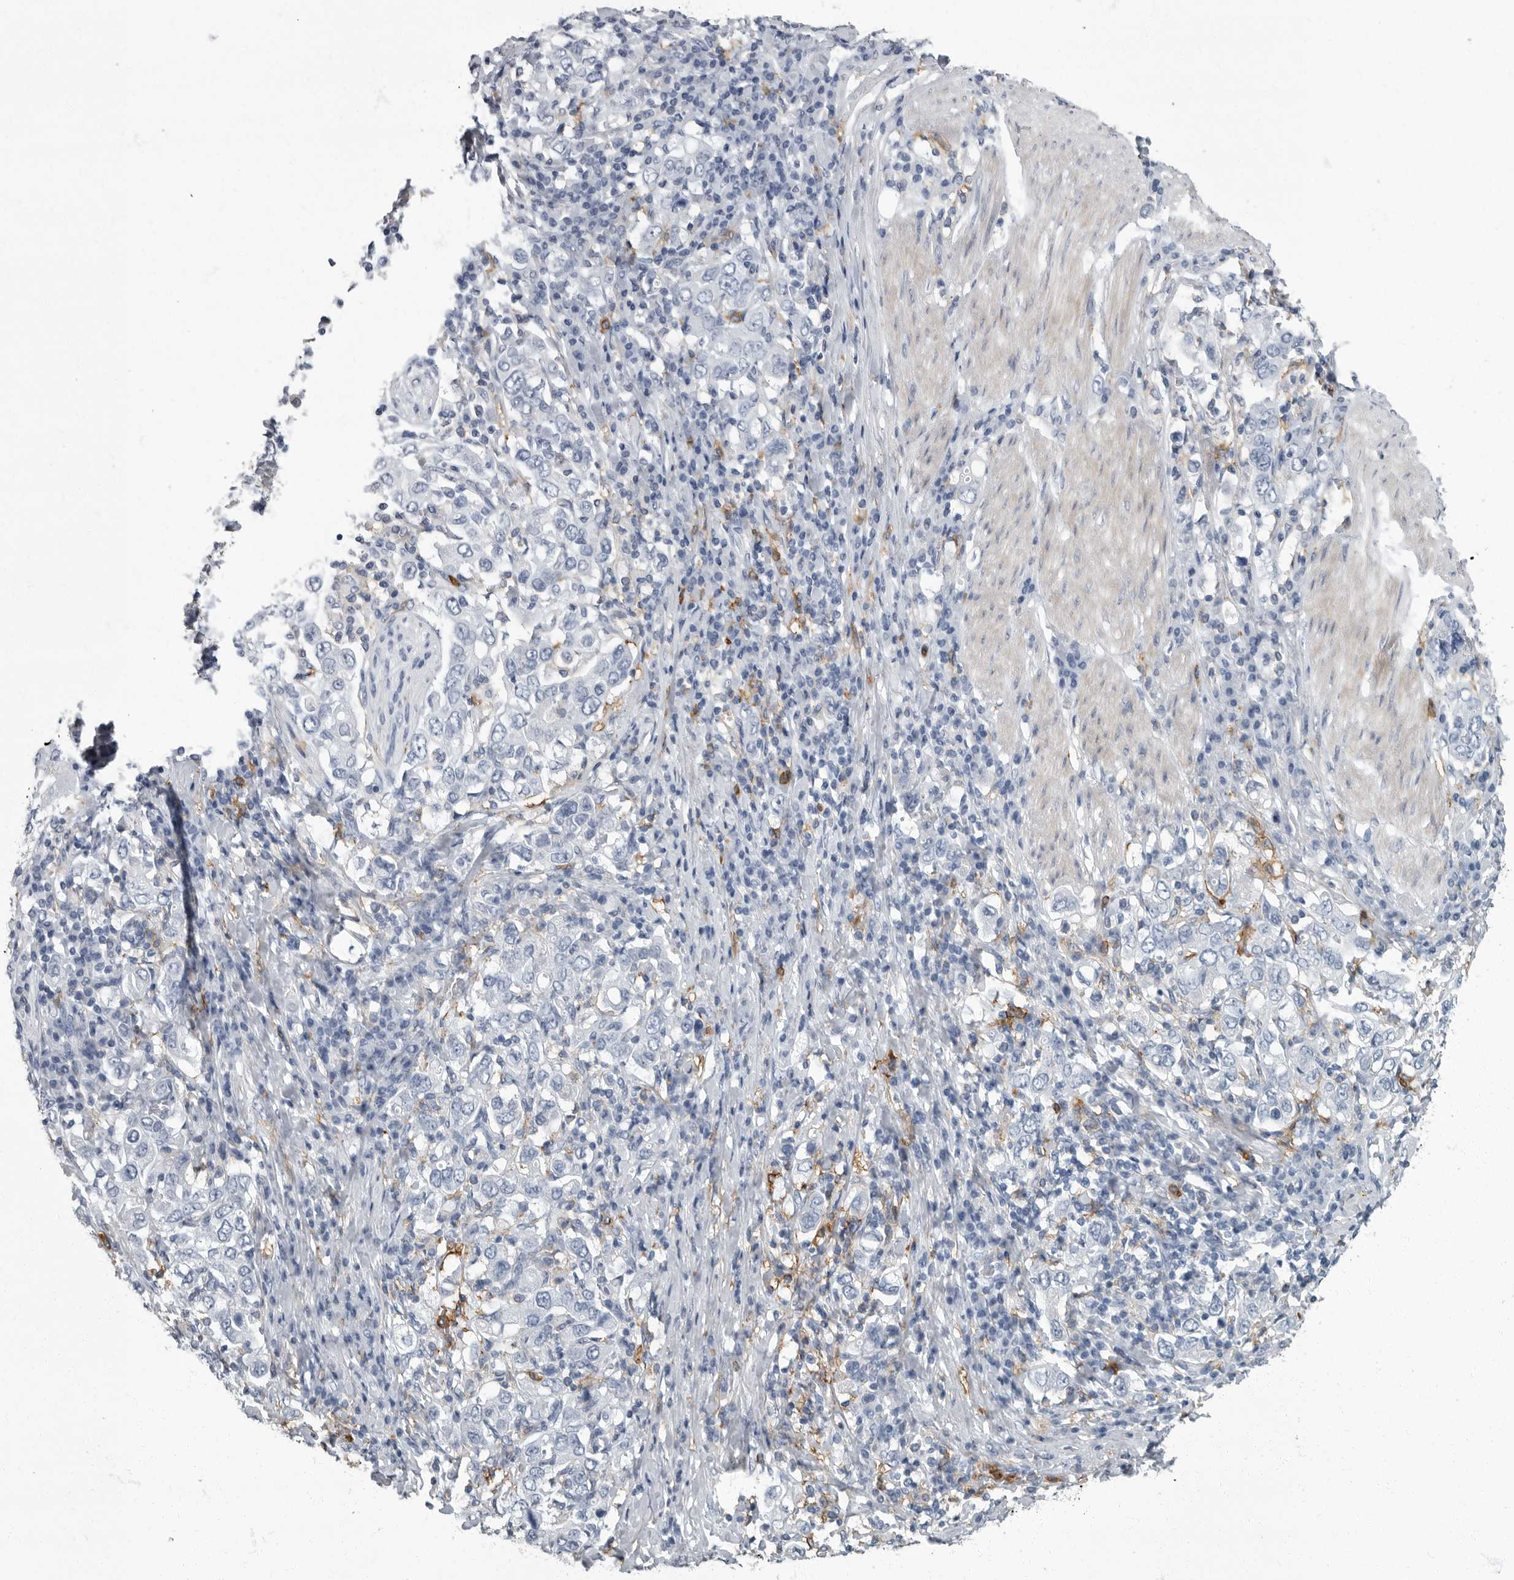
{"staining": {"intensity": "negative", "quantity": "none", "location": "none"}, "tissue": "stomach cancer", "cell_type": "Tumor cells", "image_type": "cancer", "snomed": [{"axis": "morphology", "description": "Adenocarcinoma, NOS"}, {"axis": "topography", "description": "Stomach, upper"}], "caption": "Stomach cancer was stained to show a protein in brown. There is no significant expression in tumor cells.", "gene": "FCER1G", "patient": {"sex": "male", "age": 62}}